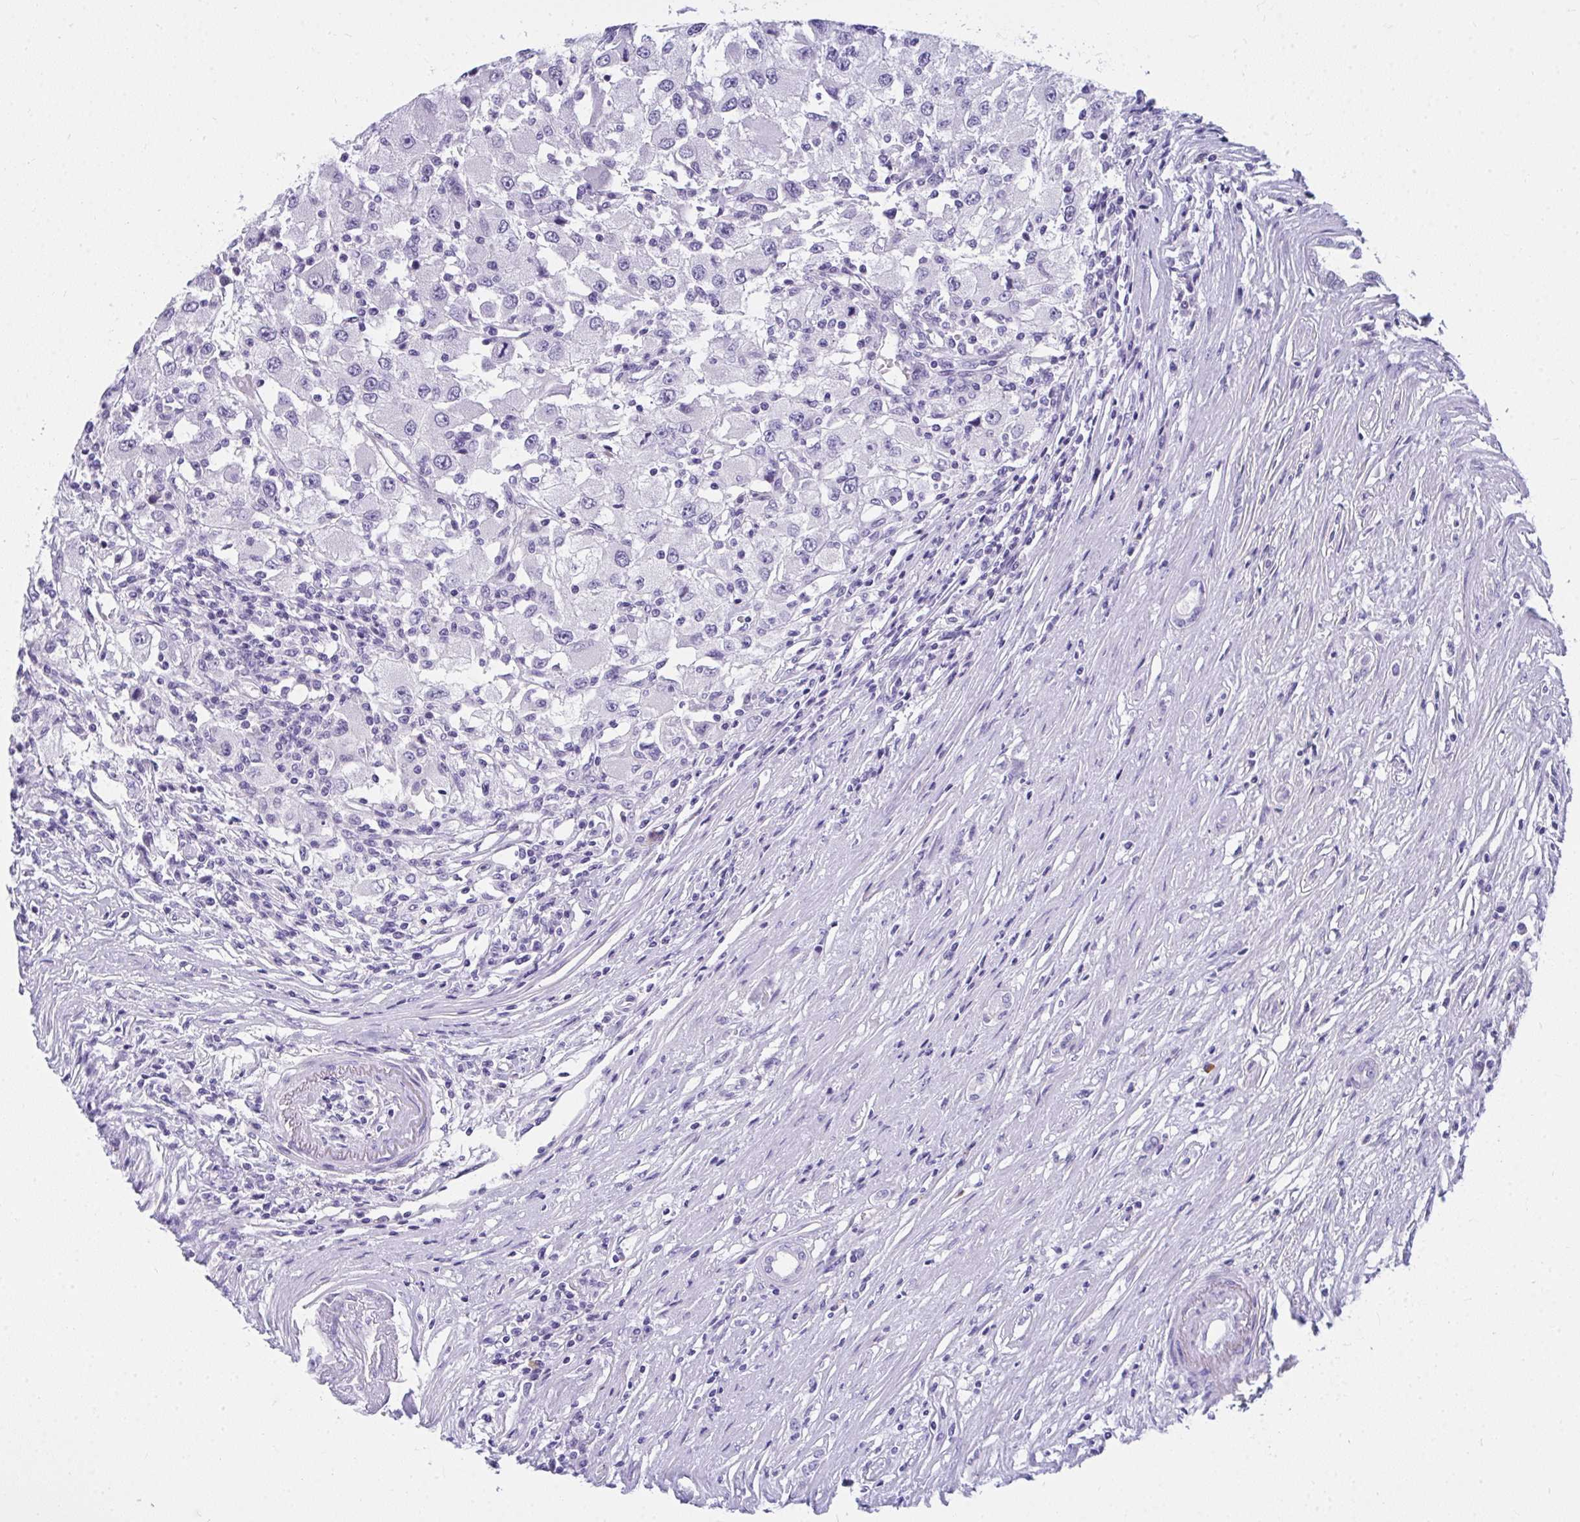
{"staining": {"intensity": "negative", "quantity": "none", "location": "none"}, "tissue": "renal cancer", "cell_type": "Tumor cells", "image_type": "cancer", "snomed": [{"axis": "morphology", "description": "Adenocarcinoma, NOS"}, {"axis": "topography", "description": "Kidney"}], "caption": "There is no significant positivity in tumor cells of renal cancer (adenocarcinoma).", "gene": "TSBP1", "patient": {"sex": "female", "age": 67}}